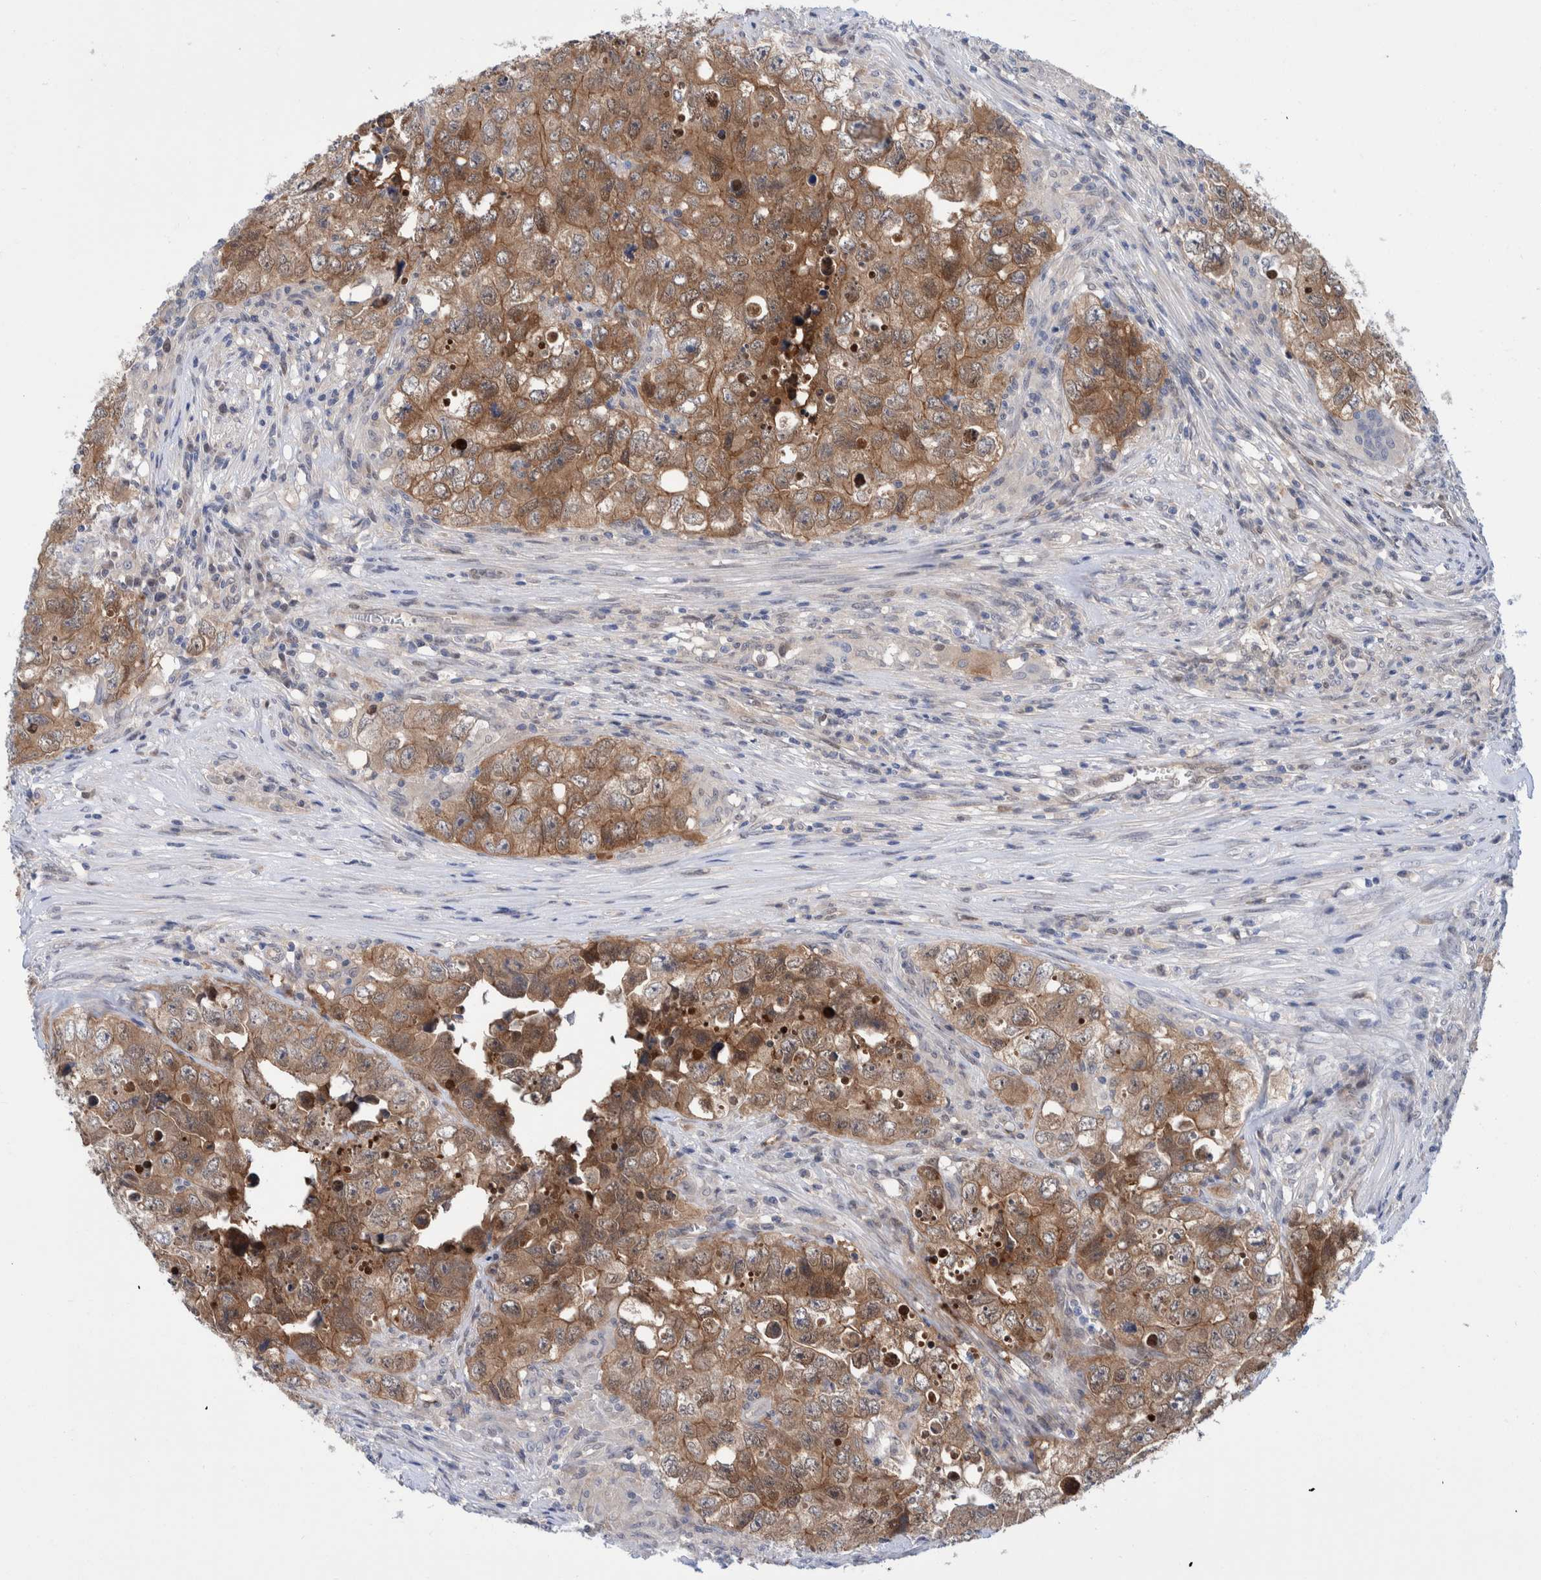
{"staining": {"intensity": "moderate", "quantity": ">75%", "location": "cytoplasmic/membranous,nuclear"}, "tissue": "testis cancer", "cell_type": "Tumor cells", "image_type": "cancer", "snomed": [{"axis": "morphology", "description": "Seminoma, NOS"}, {"axis": "morphology", "description": "Carcinoma, Embryonal, NOS"}, {"axis": "topography", "description": "Testis"}], "caption": "An immunohistochemistry (IHC) micrograph of tumor tissue is shown. Protein staining in brown labels moderate cytoplasmic/membranous and nuclear positivity in testis cancer within tumor cells.", "gene": "PFAS", "patient": {"sex": "male", "age": 43}}